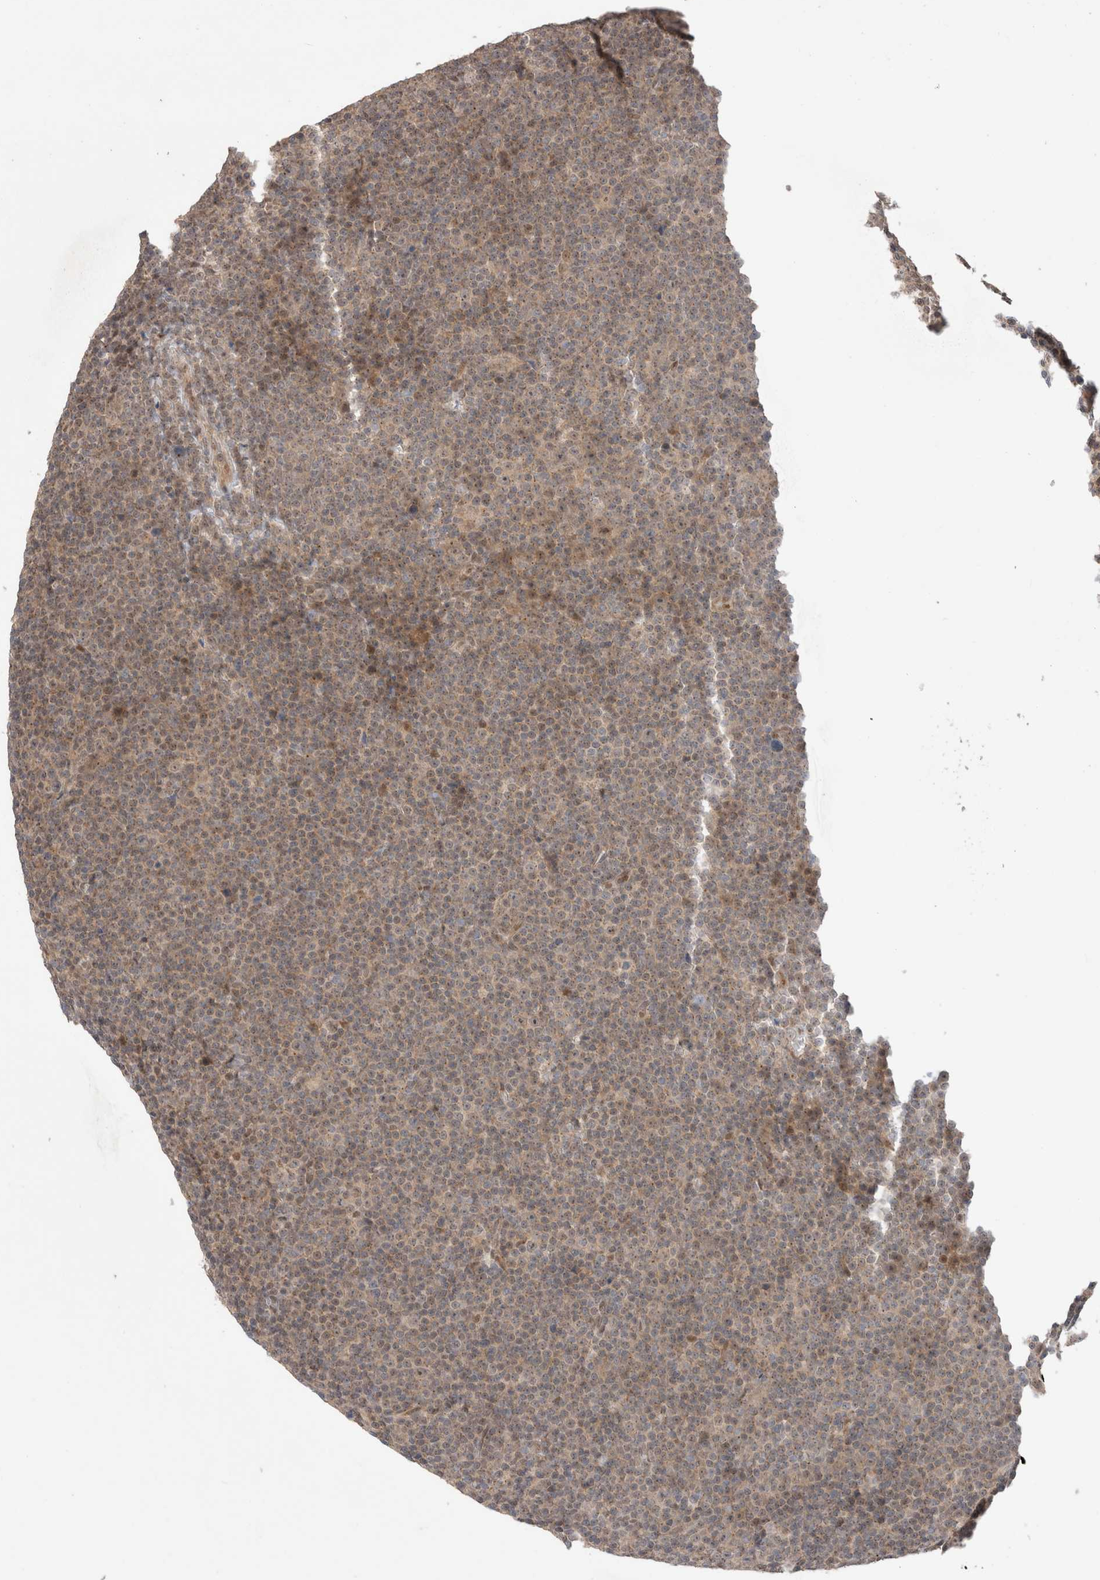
{"staining": {"intensity": "weak", "quantity": "25%-75%", "location": "cytoplasmic/membranous"}, "tissue": "lymphoma", "cell_type": "Tumor cells", "image_type": "cancer", "snomed": [{"axis": "morphology", "description": "Malignant lymphoma, non-Hodgkin's type, Low grade"}, {"axis": "topography", "description": "Lymph node"}], "caption": "Human malignant lymphoma, non-Hodgkin's type (low-grade) stained for a protein (brown) displays weak cytoplasmic/membranous positive staining in approximately 25%-75% of tumor cells.", "gene": "SLC29A1", "patient": {"sex": "female", "age": 67}}